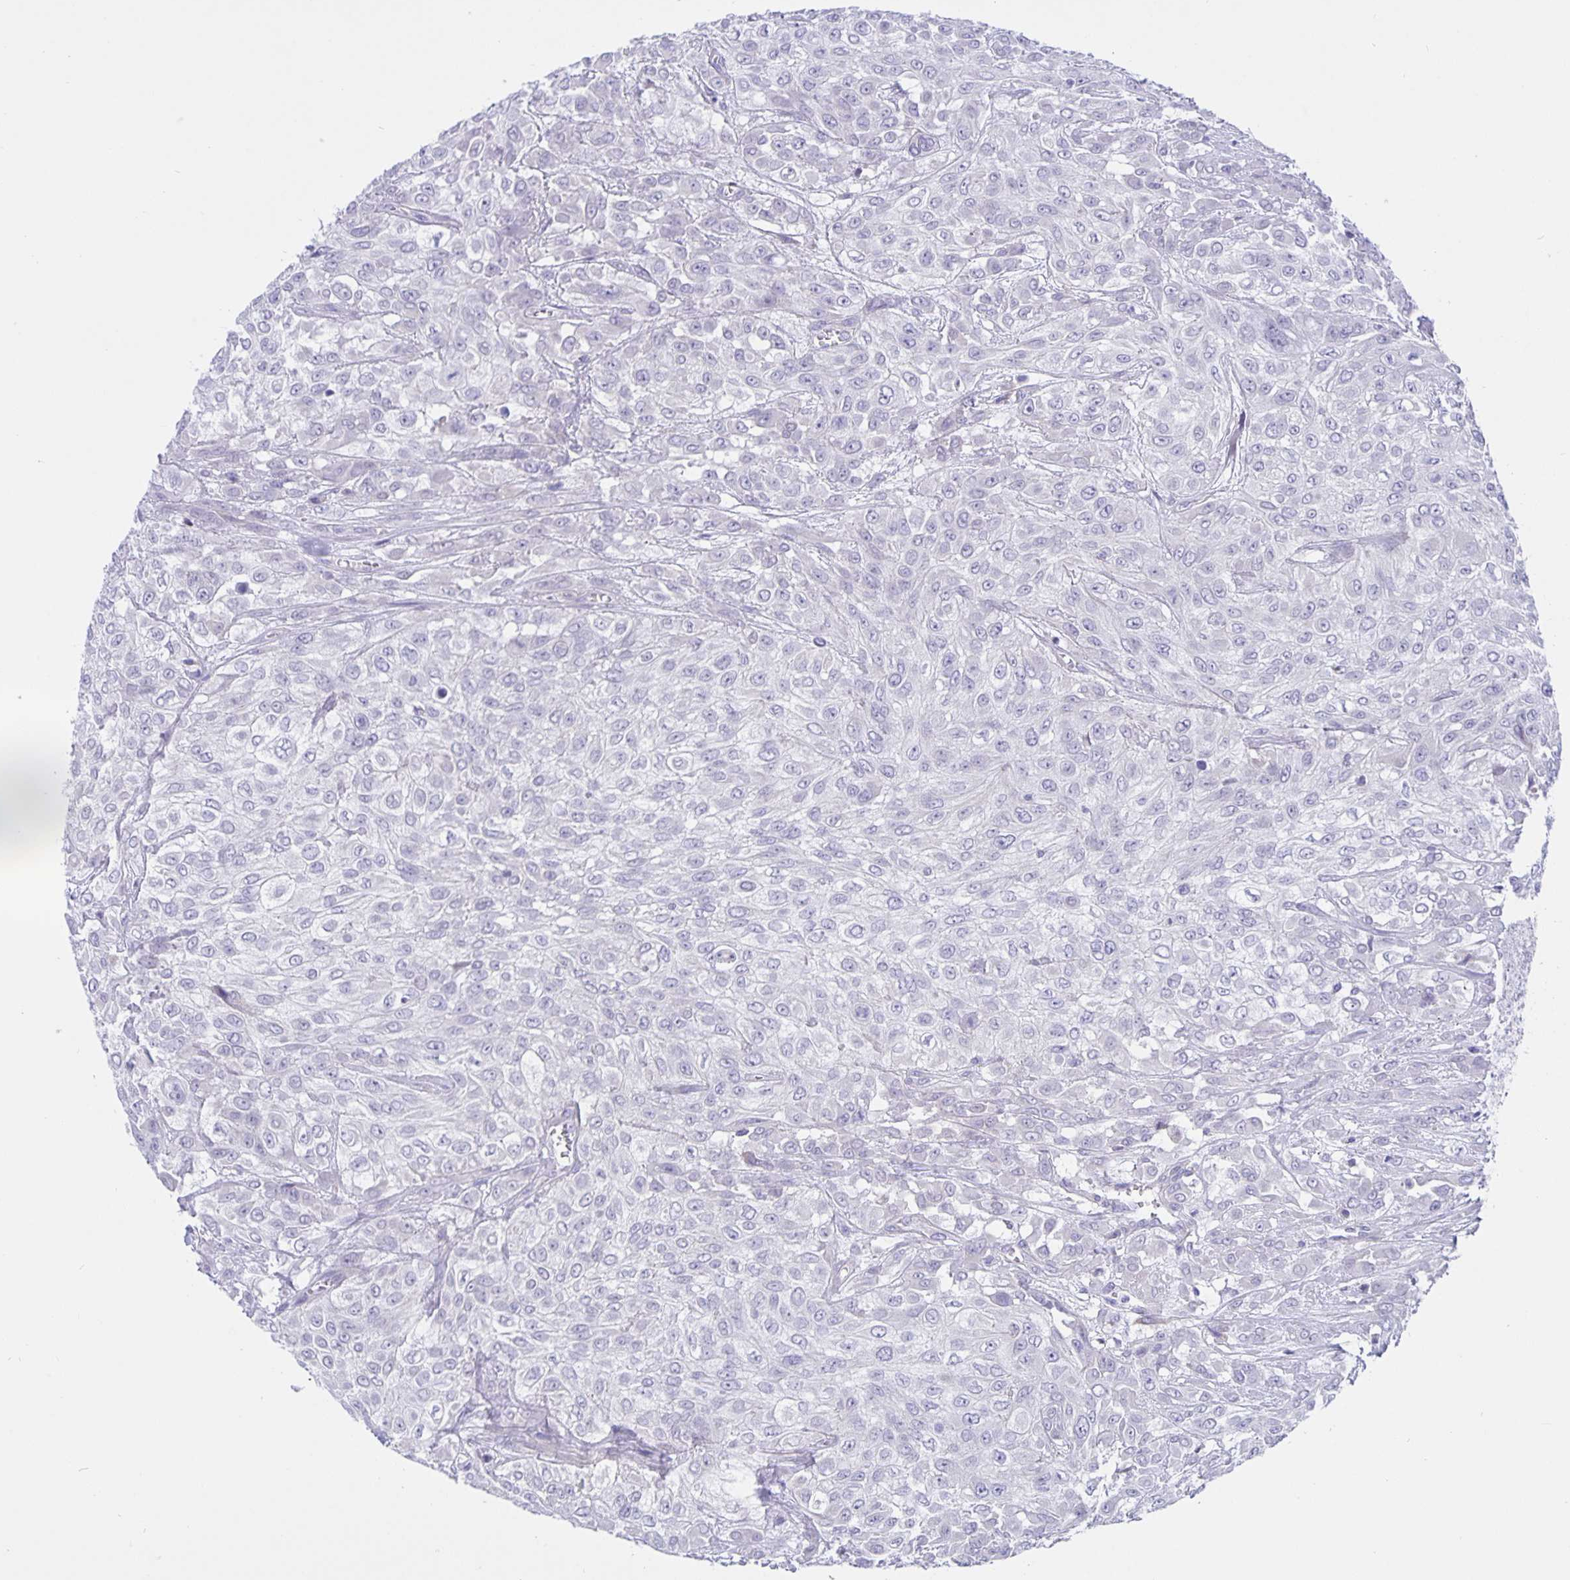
{"staining": {"intensity": "negative", "quantity": "none", "location": "none"}, "tissue": "urothelial cancer", "cell_type": "Tumor cells", "image_type": "cancer", "snomed": [{"axis": "morphology", "description": "Urothelial carcinoma, High grade"}, {"axis": "topography", "description": "Urinary bladder"}], "caption": "Immunohistochemistry (IHC) of urothelial carcinoma (high-grade) demonstrates no staining in tumor cells.", "gene": "ERMN", "patient": {"sex": "male", "age": 57}}